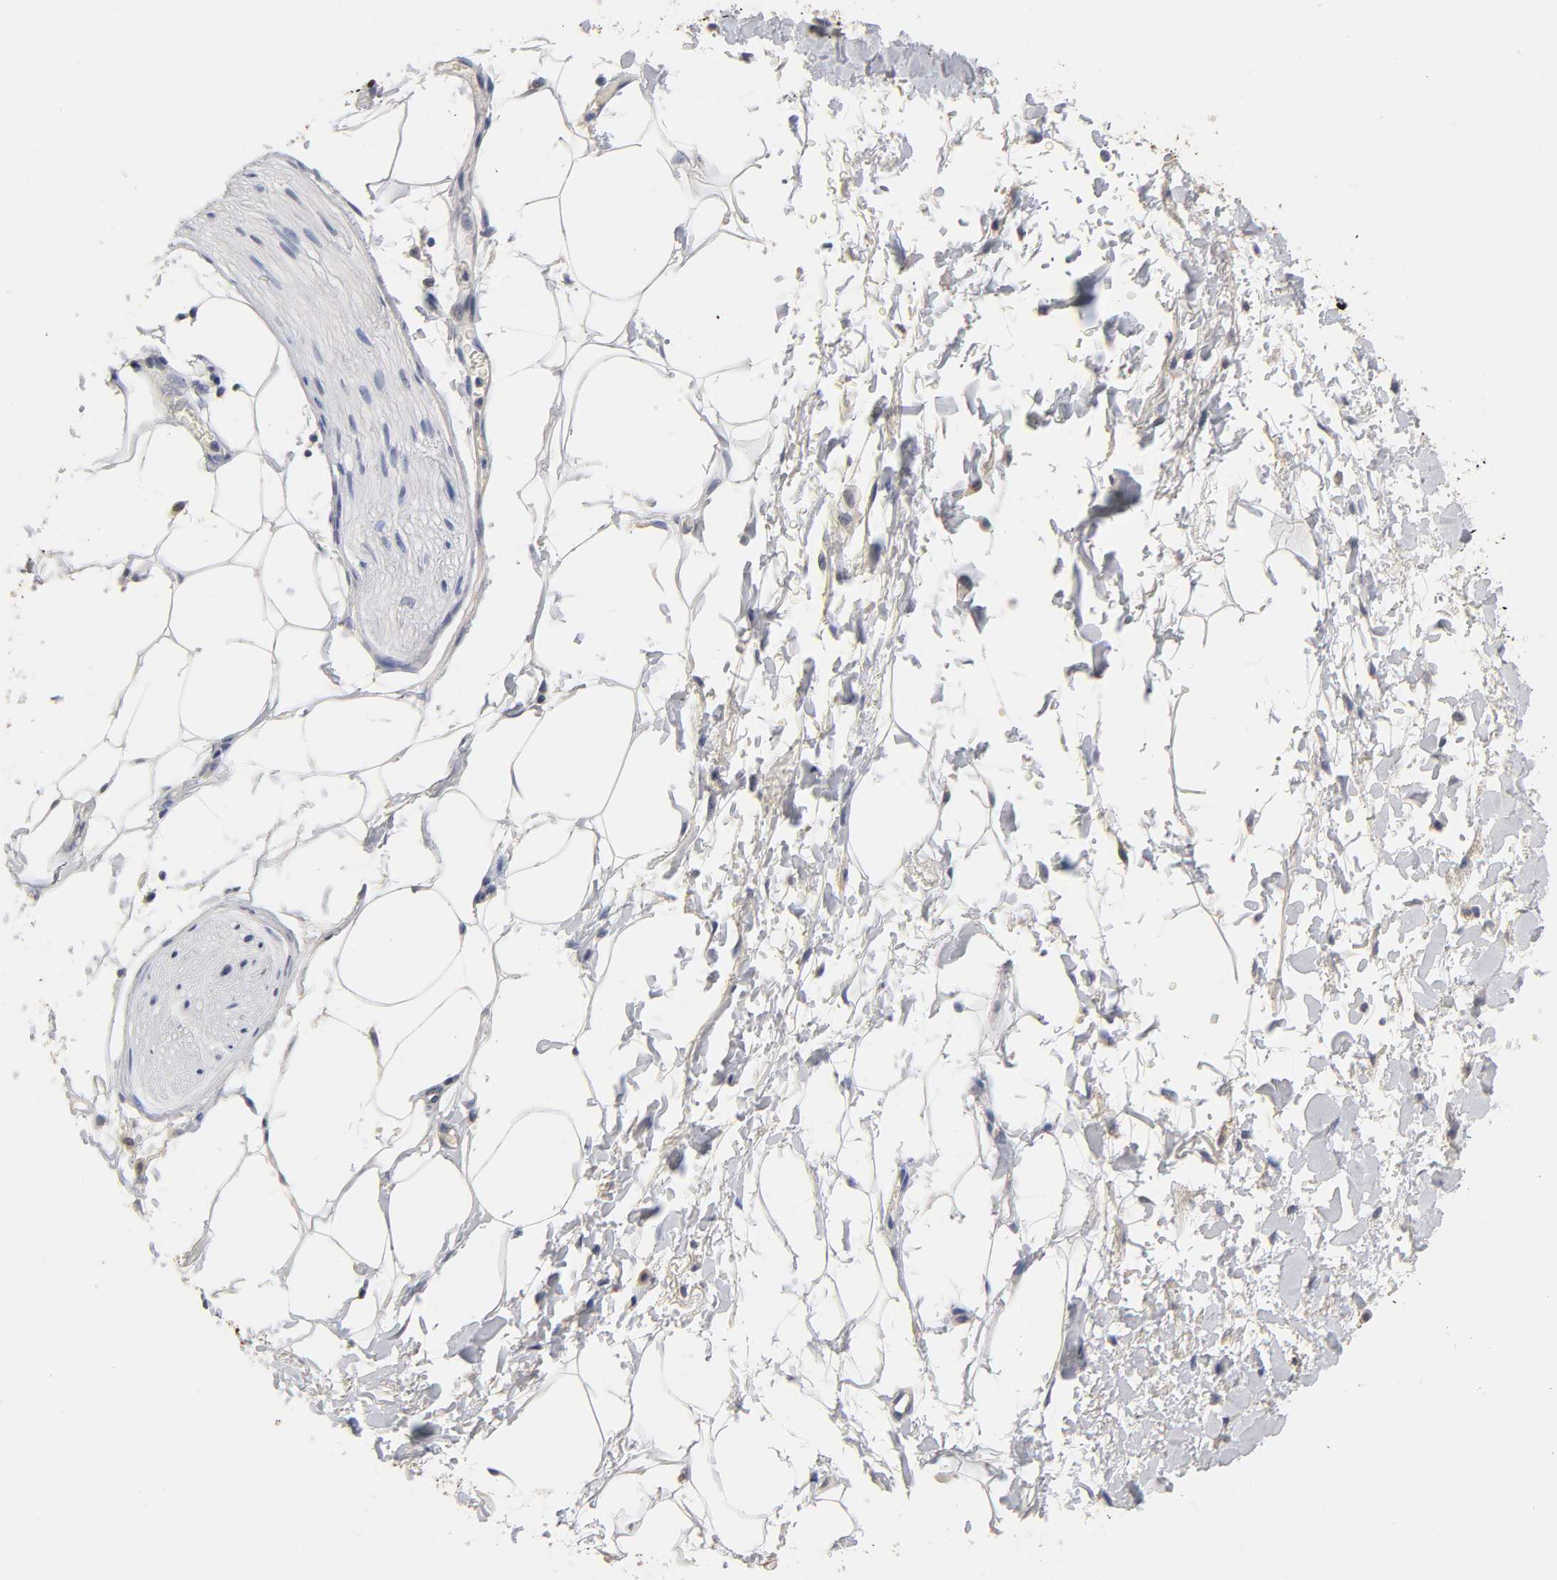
{"staining": {"intensity": "negative", "quantity": "none", "location": "none"}, "tissue": "adipose tissue", "cell_type": "Adipocytes", "image_type": "normal", "snomed": [{"axis": "morphology", "description": "Normal tissue, NOS"}, {"axis": "topography", "description": "Soft tissue"}, {"axis": "topography", "description": "Peripheral nerve tissue"}], "caption": "Histopathology image shows no protein expression in adipocytes of unremarkable adipose tissue.", "gene": "OVOL1", "patient": {"sex": "female", "age": 71}}